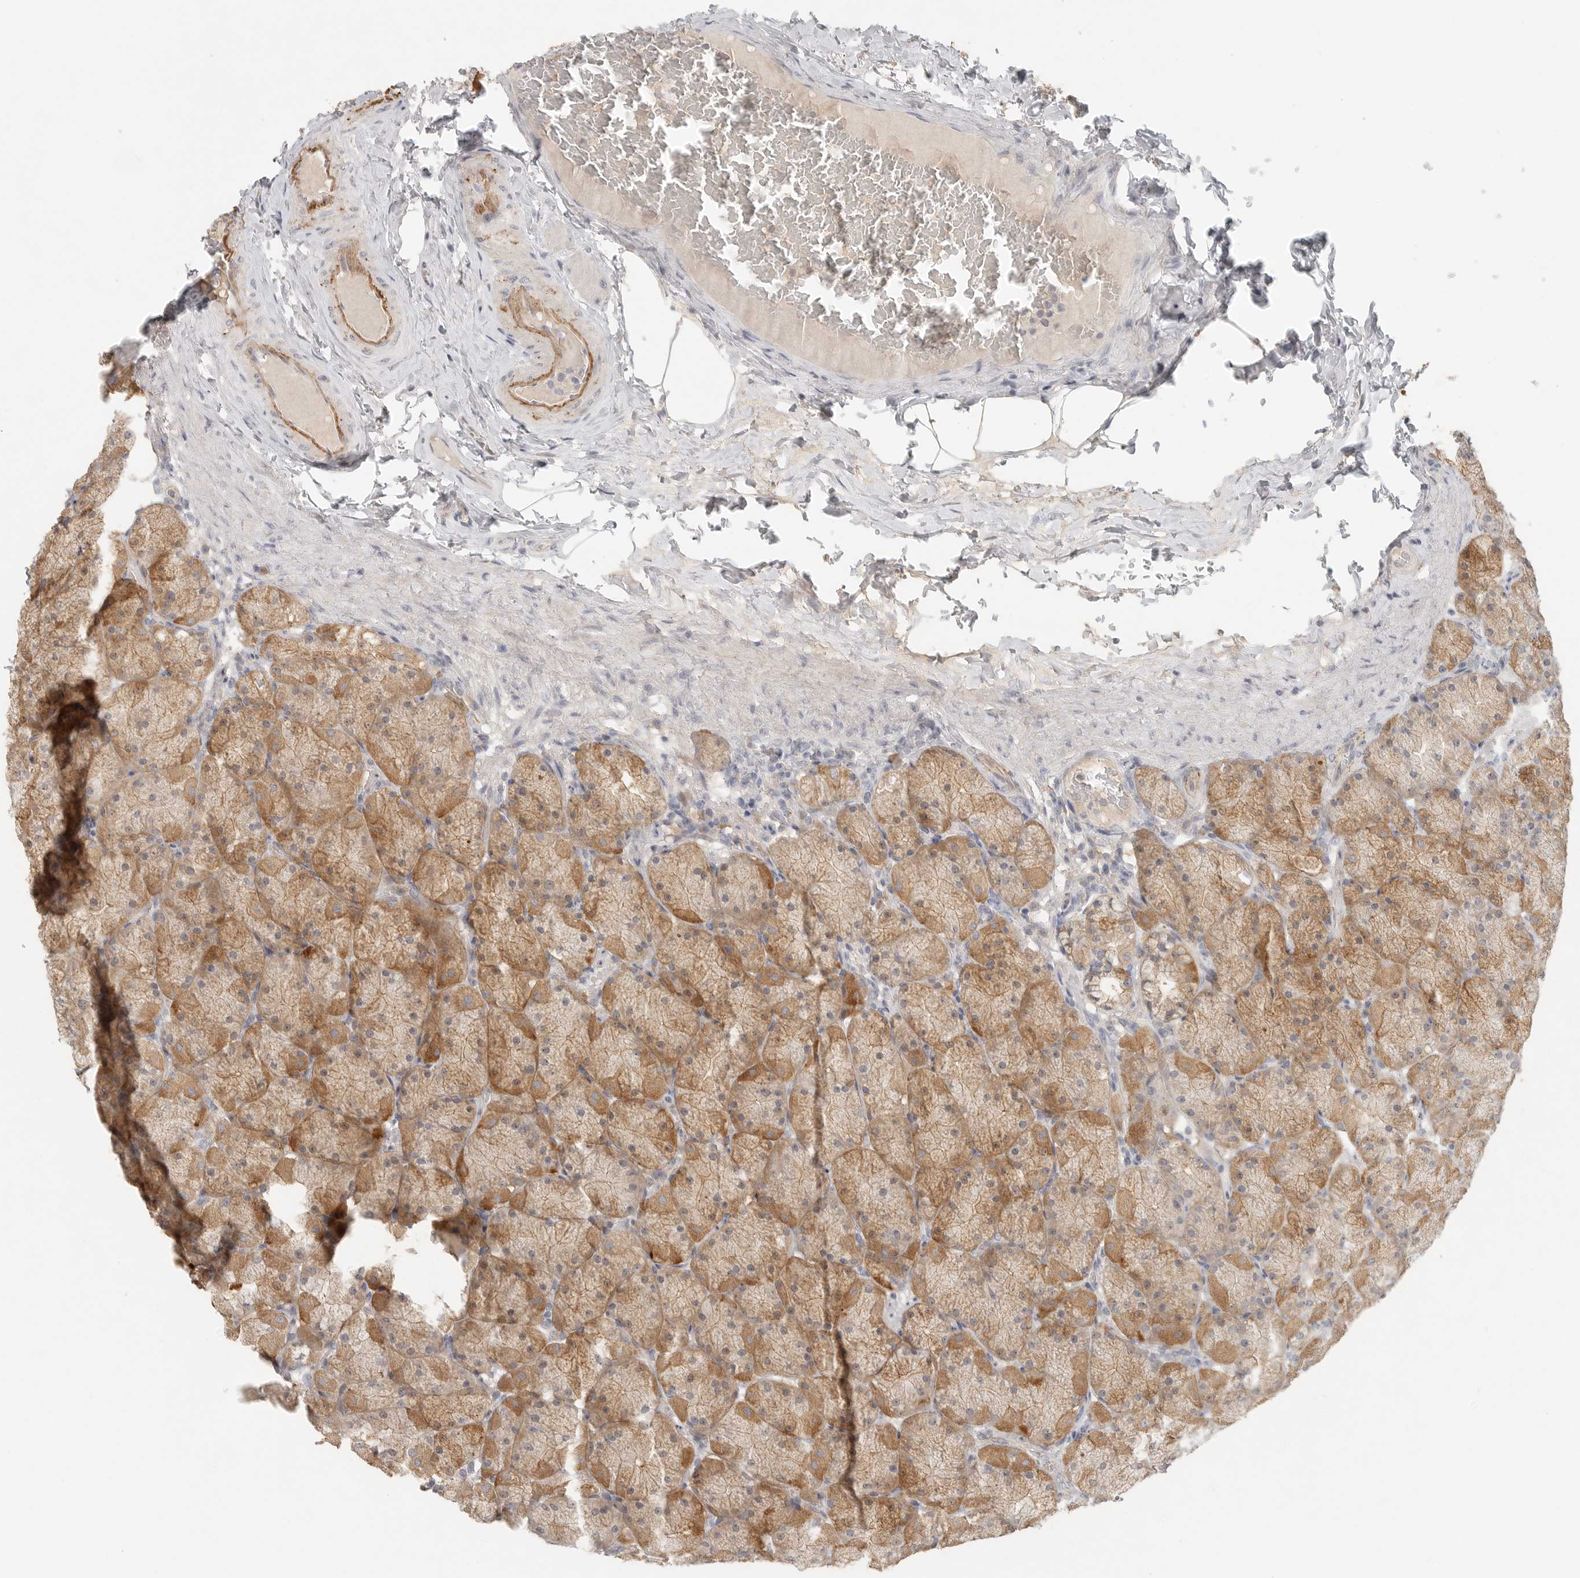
{"staining": {"intensity": "strong", "quantity": "<25%", "location": "cytoplasmic/membranous"}, "tissue": "stomach", "cell_type": "Glandular cells", "image_type": "normal", "snomed": [{"axis": "morphology", "description": "Normal tissue, NOS"}, {"axis": "topography", "description": "Stomach, upper"}], "caption": "Stomach stained for a protein (brown) reveals strong cytoplasmic/membranous positive positivity in approximately <25% of glandular cells.", "gene": "HDAC6", "patient": {"sex": "female", "age": 56}}